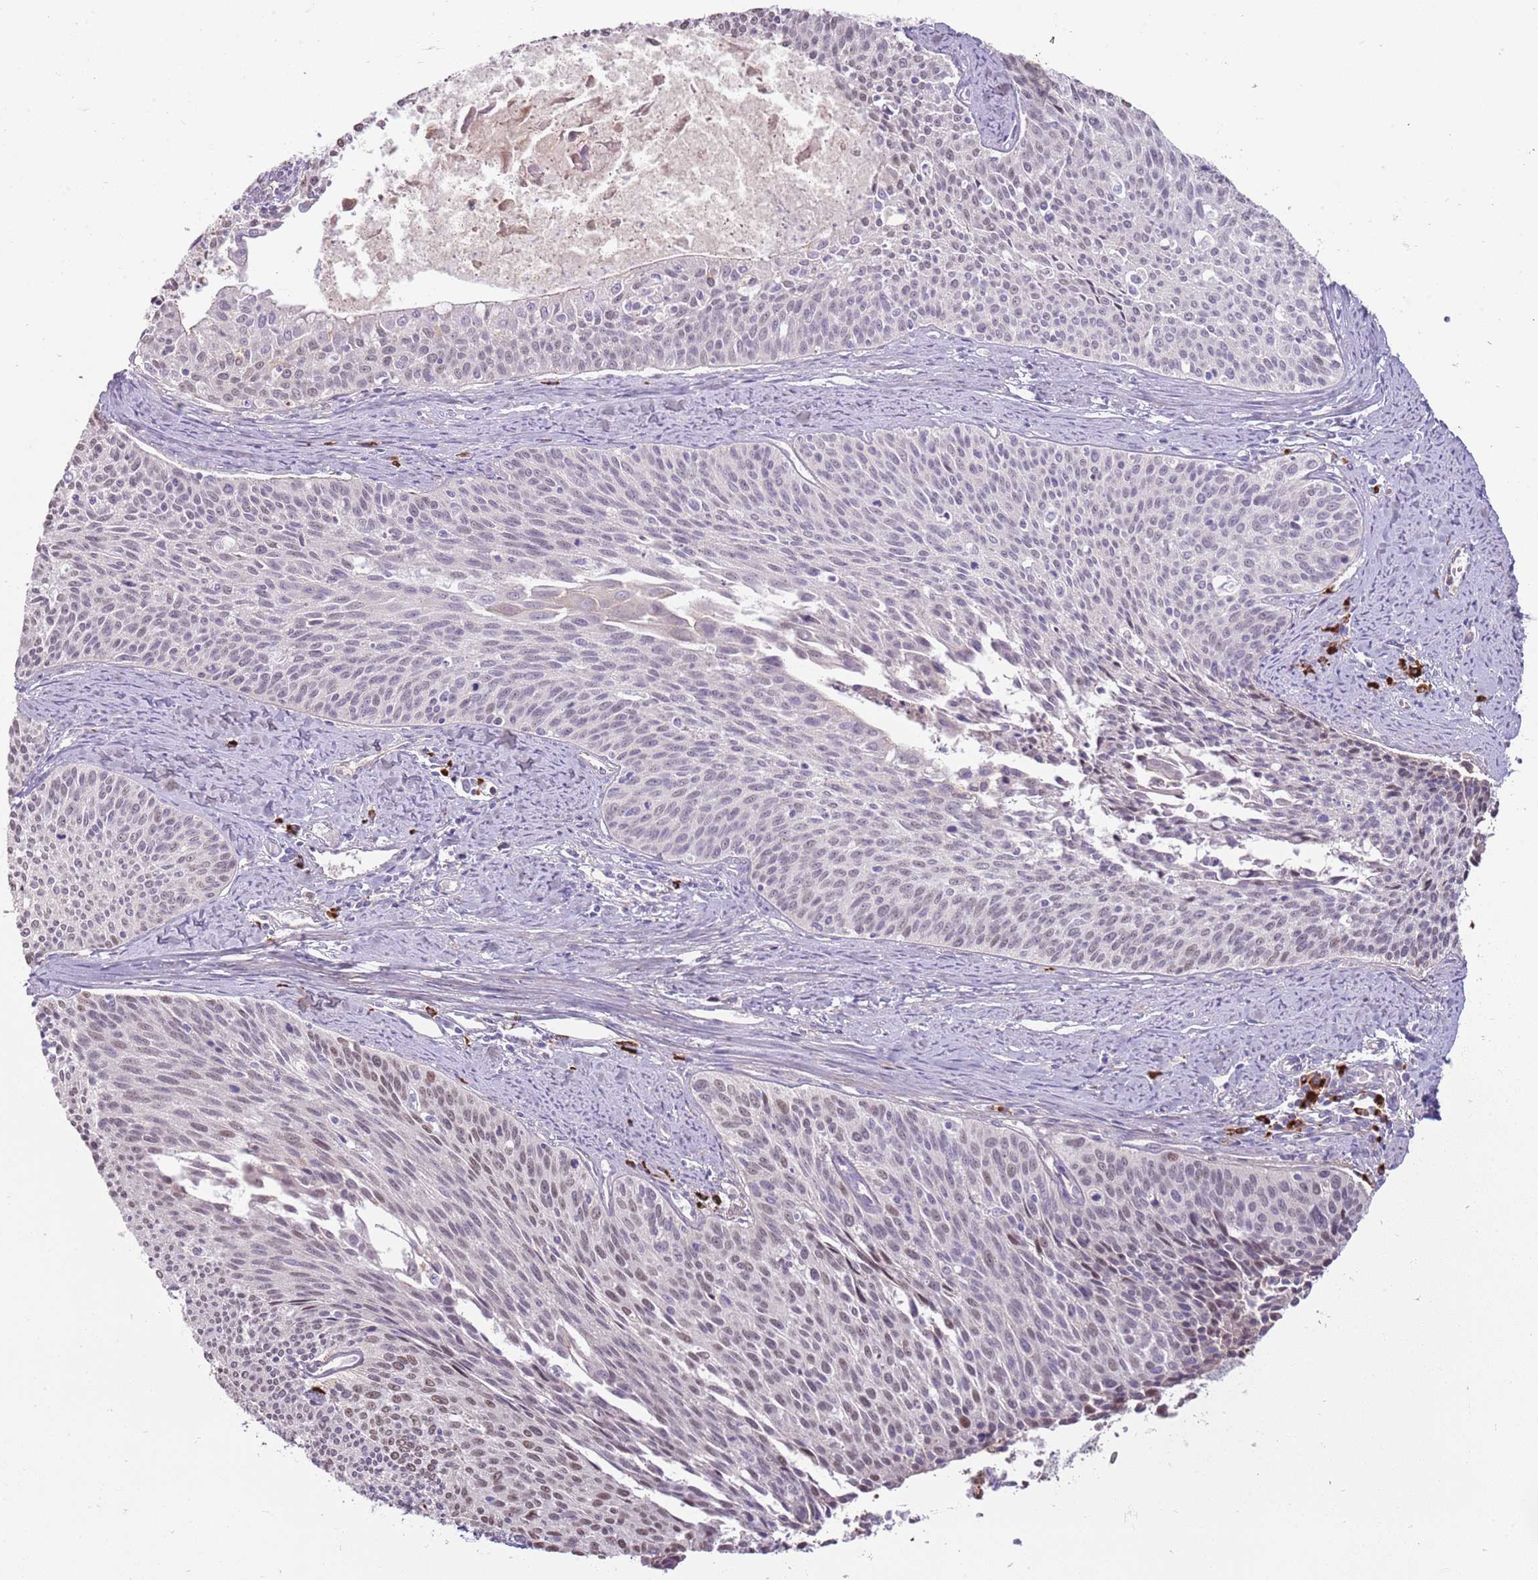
{"staining": {"intensity": "weak", "quantity": "25%-75%", "location": "nuclear"}, "tissue": "cervical cancer", "cell_type": "Tumor cells", "image_type": "cancer", "snomed": [{"axis": "morphology", "description": "Squamous cell carcinoma, NOS"}, {"axis": "topography", "description": "Cervix"}], "caption": "Immunohistochemistry histopathology image of human cervical squamous cell carcinoma stained for a protein (brown), which reveals low levels of weak nuclear staining in about 25%-75% of tumor cells.", "gene": "MCUB", "patient": {"sex": "female", "age": 55}}